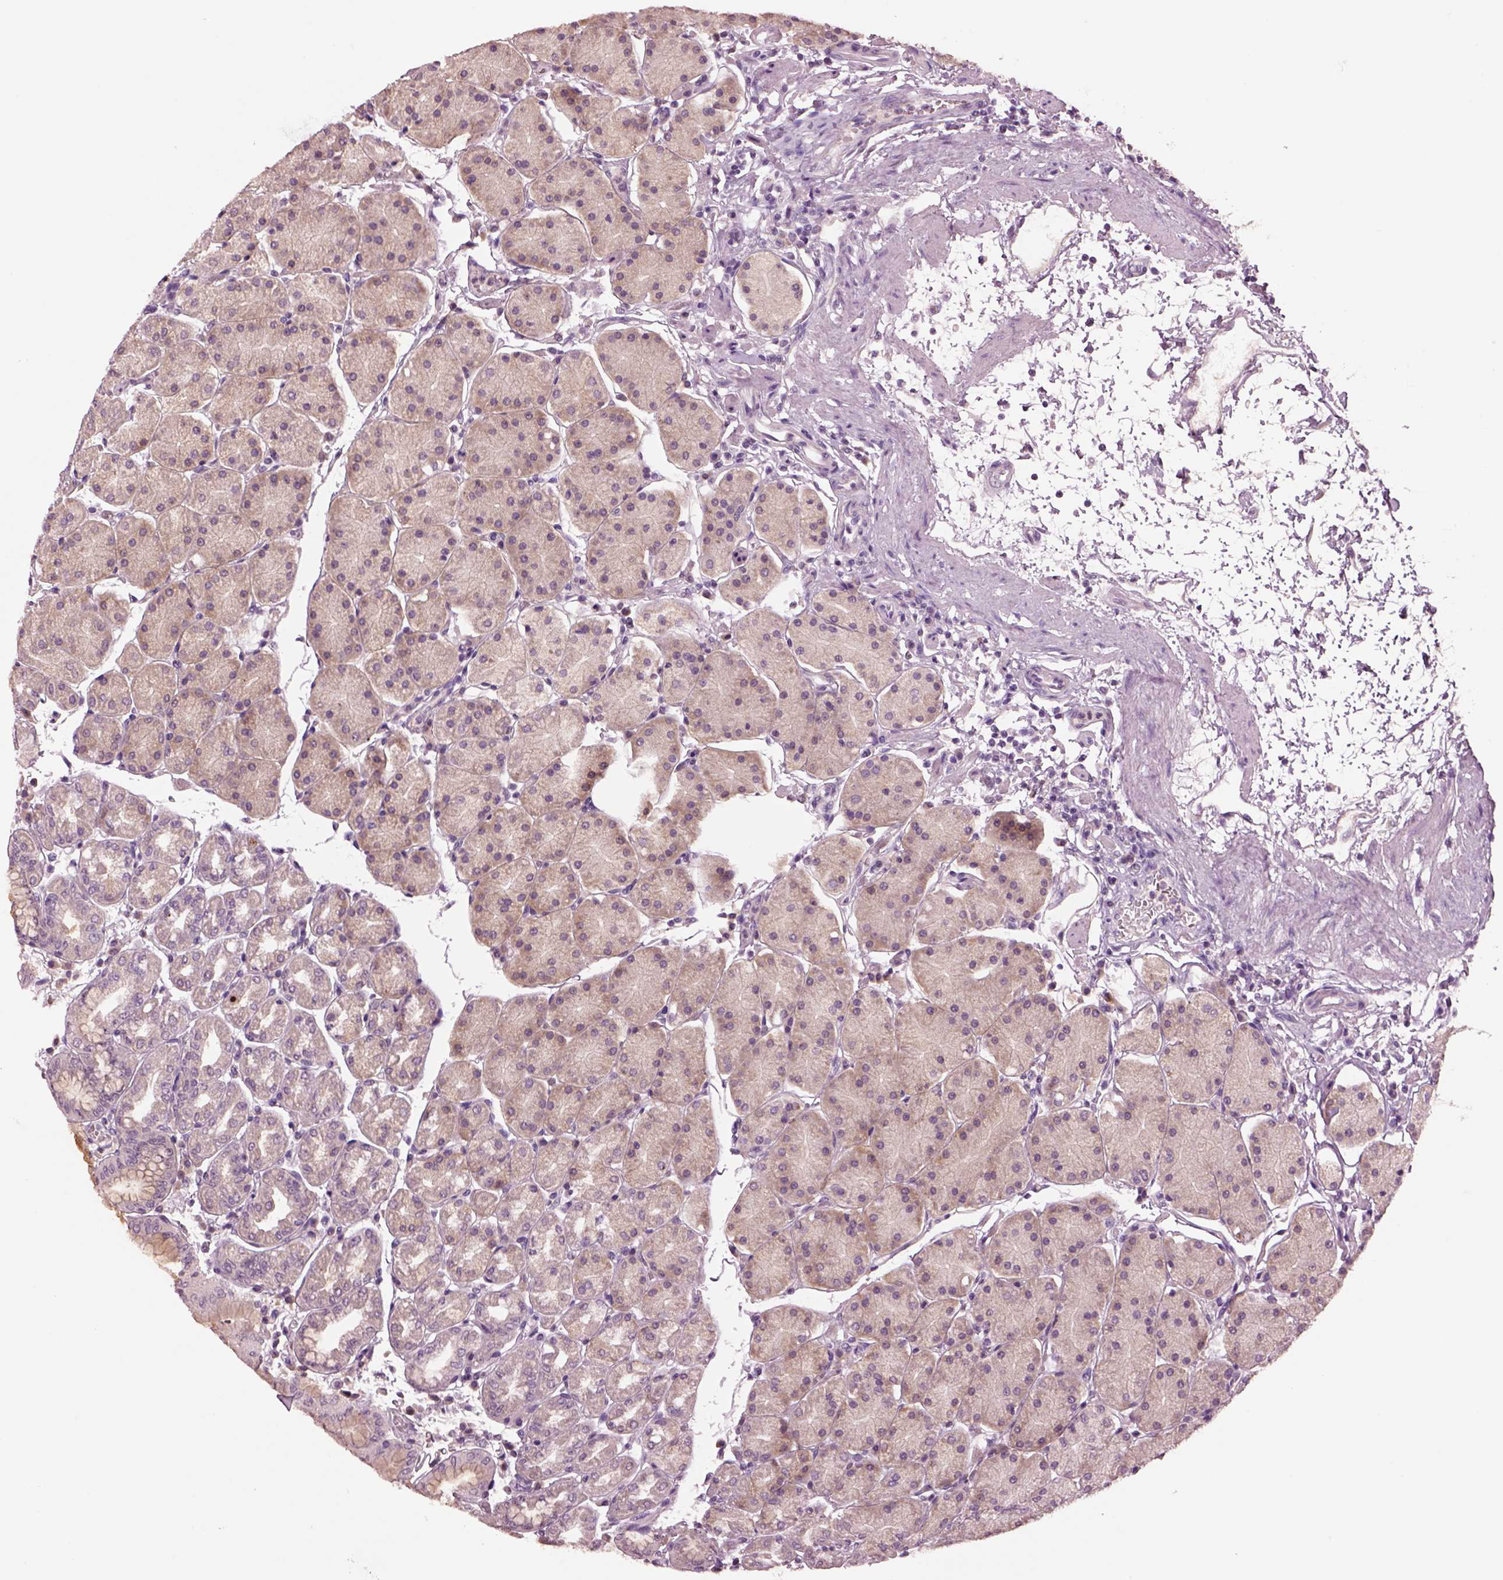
{"staining": {"intensity": "negative", "quantity": "none", "location": "none"}, "tissue": "stomach", "cell_type": "Glandular cells", "image_type": "normal", "snomed": [{"axis": "morphology", "description": "Normal tissue, NOS"}, {"axis": "topography", "description": "Stomach"}], "caption": "DAB immunohistochemical staining of unremarkable stomach demonstrates no significant positivity in glandular cells.", "gene": "CLPSL1", "patient": {"sex": "male", "age": 54}}